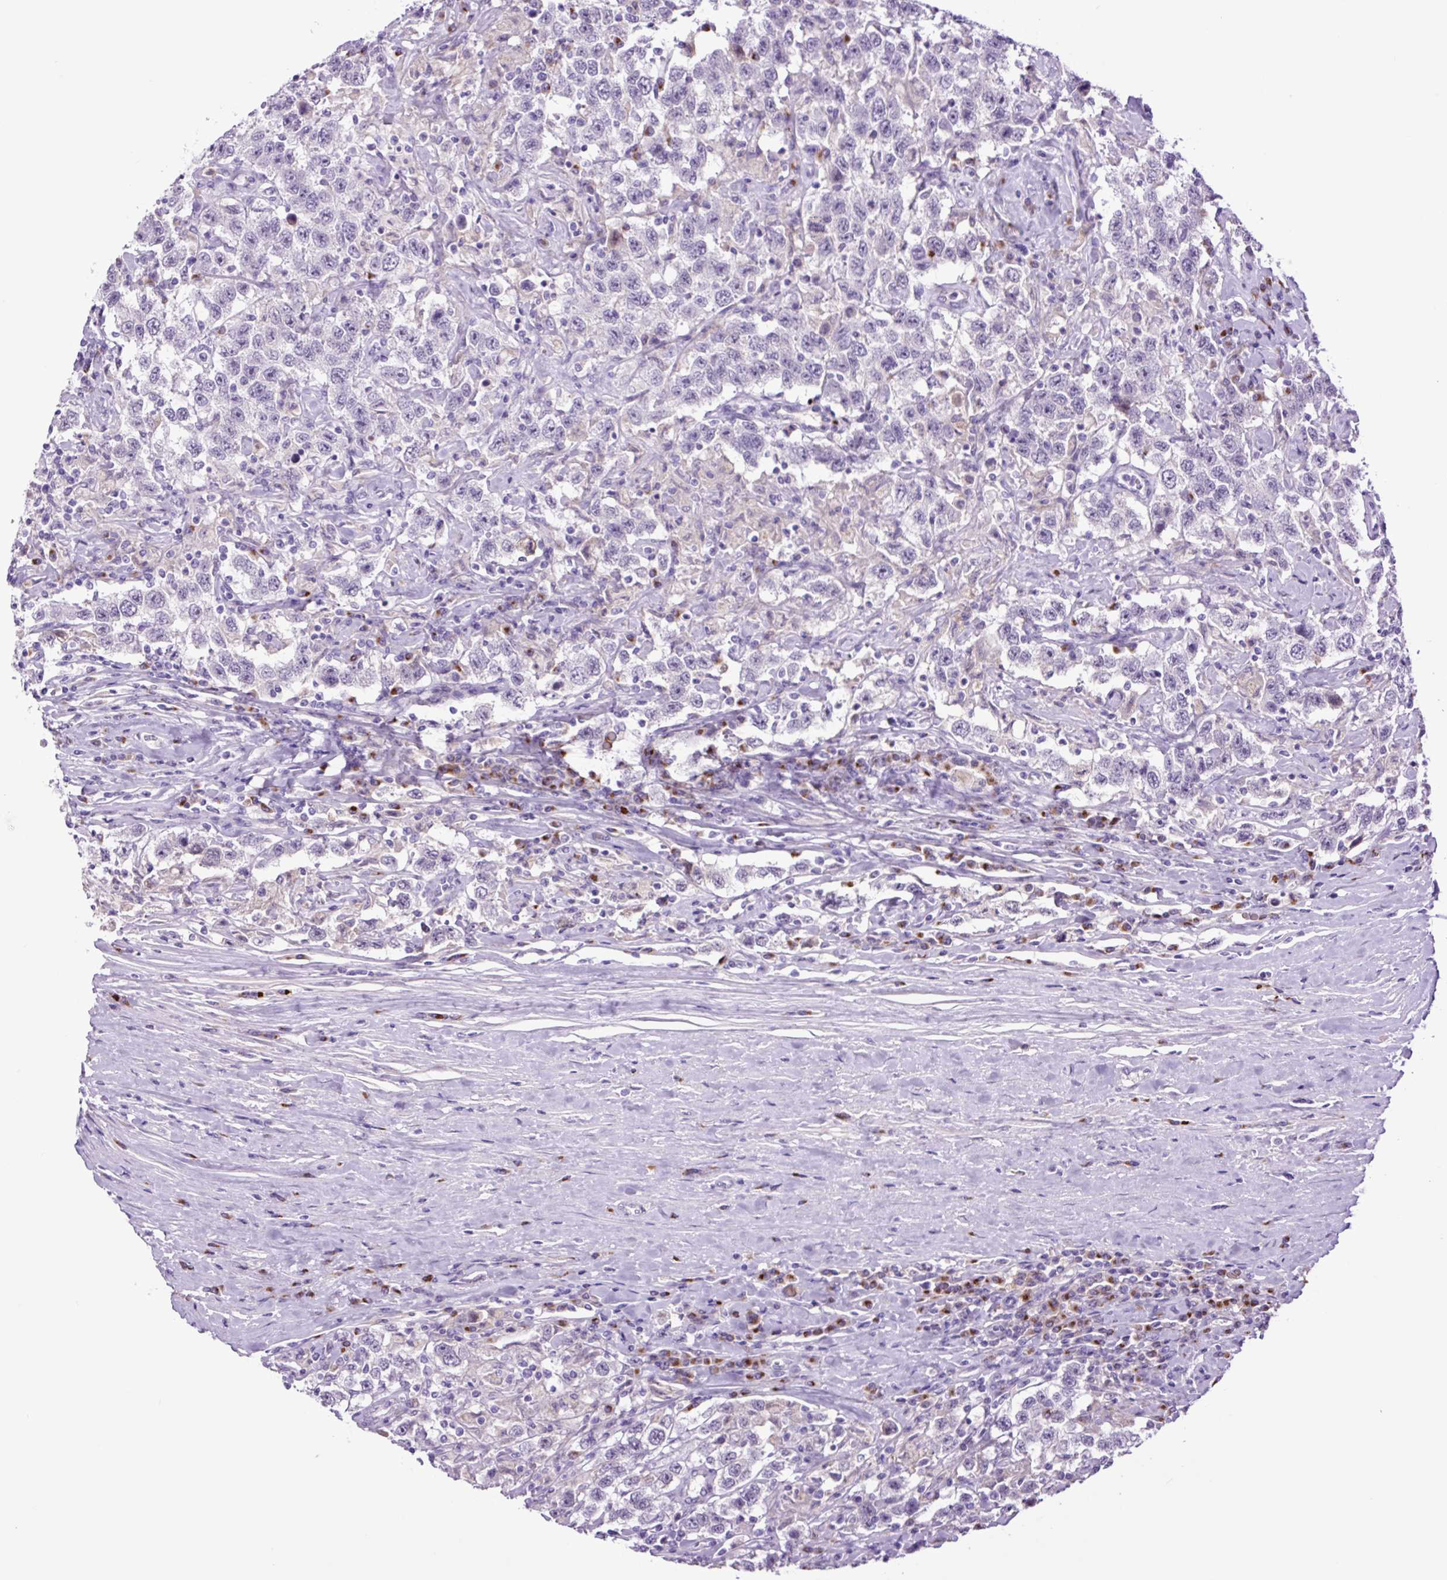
{"staining": {"intensity": "negative", "quantity": "none", "location": "none"}, "tissue": "testis cancer", "cell_type": "Tumor cells", "image_type": "cancer", "snomed": [{"axis": "morphology", "description": "Seminoma, NOS"}, {"axis": "topography", "description": "Testis"}], "caption": "IHC of human testis cancer (seminoma) displays no positivity in tumor cells. (DAB (3,3'-diaminobenzidine) immunohistochemistry visualized using brightfield microscopy, high magnification).", "gene": "MFSD3", "patient": {"sex": "male", "age": 41}}